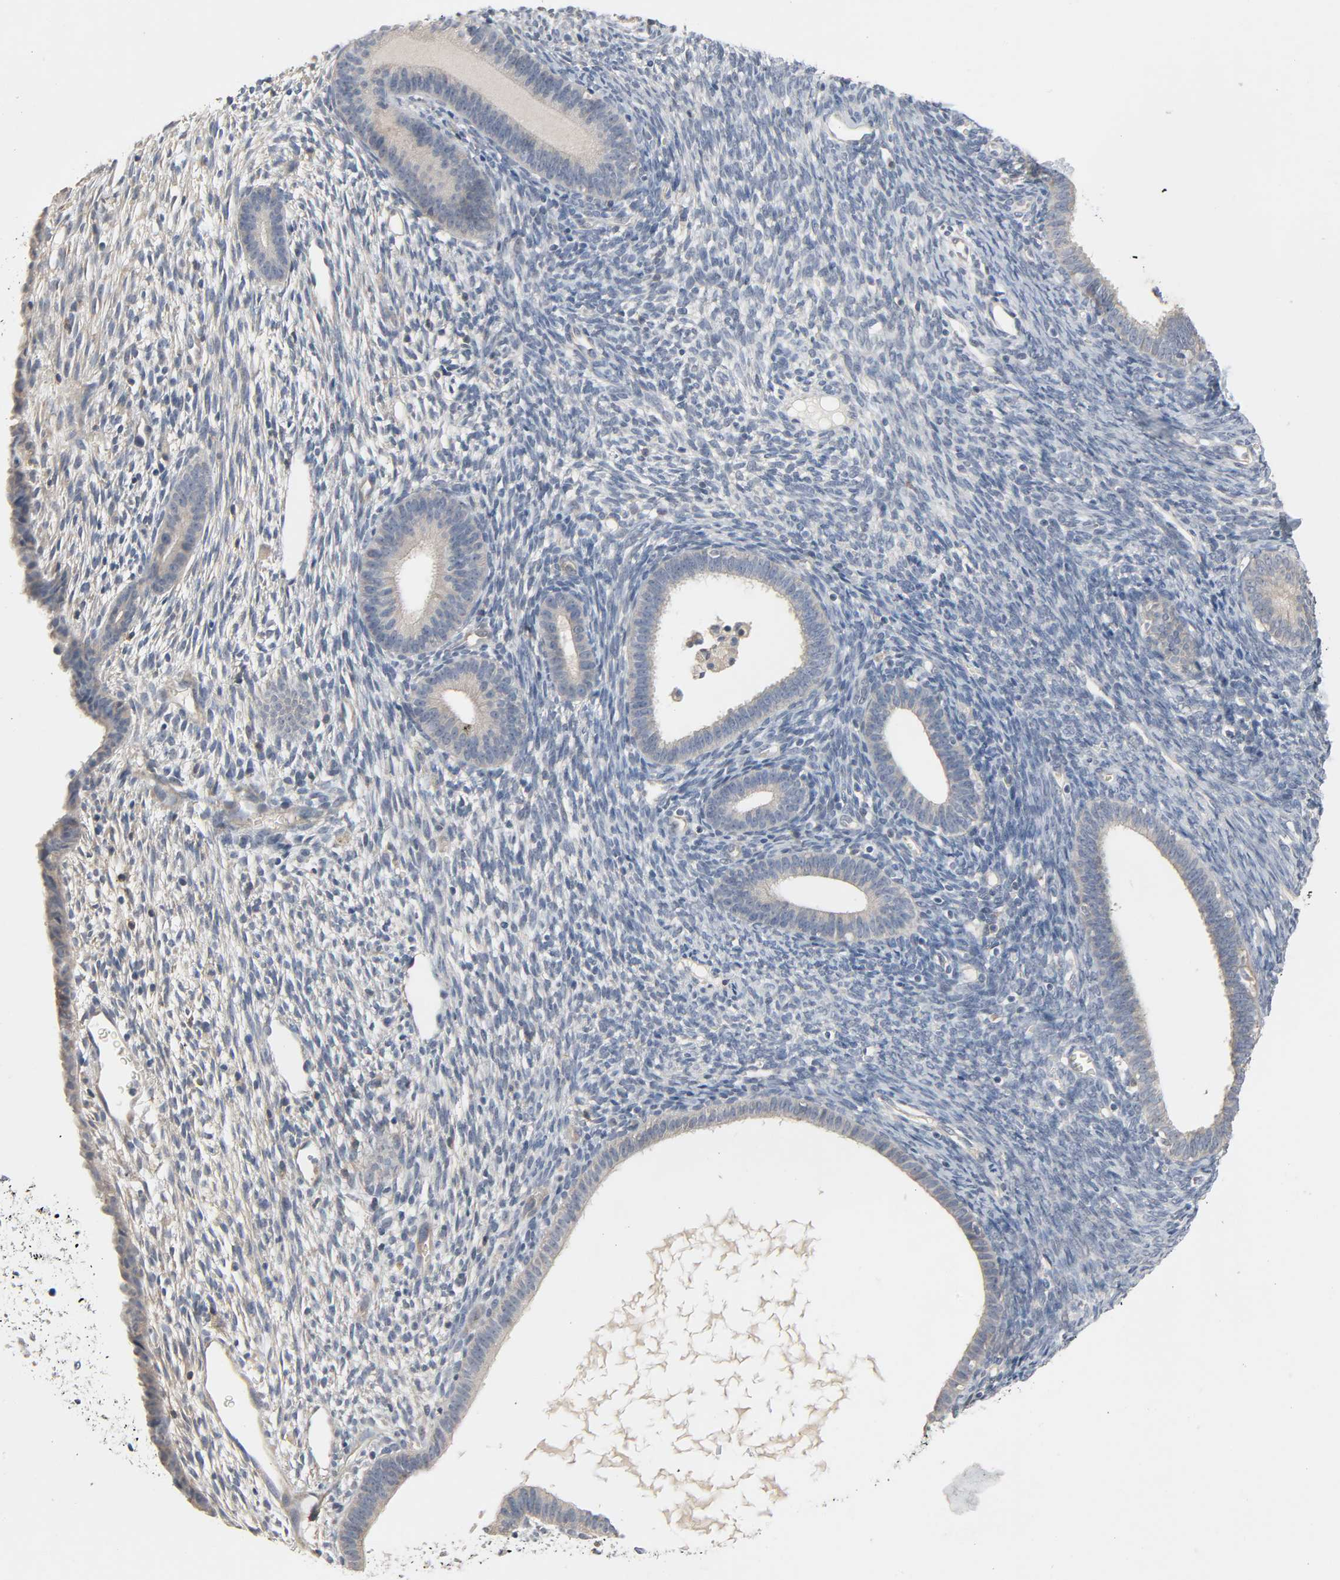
{"staining": {"intensity": "negative", "quantity": "none", "location": "none"}, "tissue": "endometrium", "cell_type": "Cells in endometrial stroma", "image_type": "normal", "snomed": [{"axis": "morphology", "description": "Normal tissue, NOS"}, {"axis": "topography", "description": "Endometrium"}], "caption": "Endometrium was stained to show a protein in brown. There is no significant staining in cells in endometrial stroma. (DAB immunohistochemistry (IHC), high magnification).", "gene": "CD4", "patient": {"sex": "female", "age": 57}}